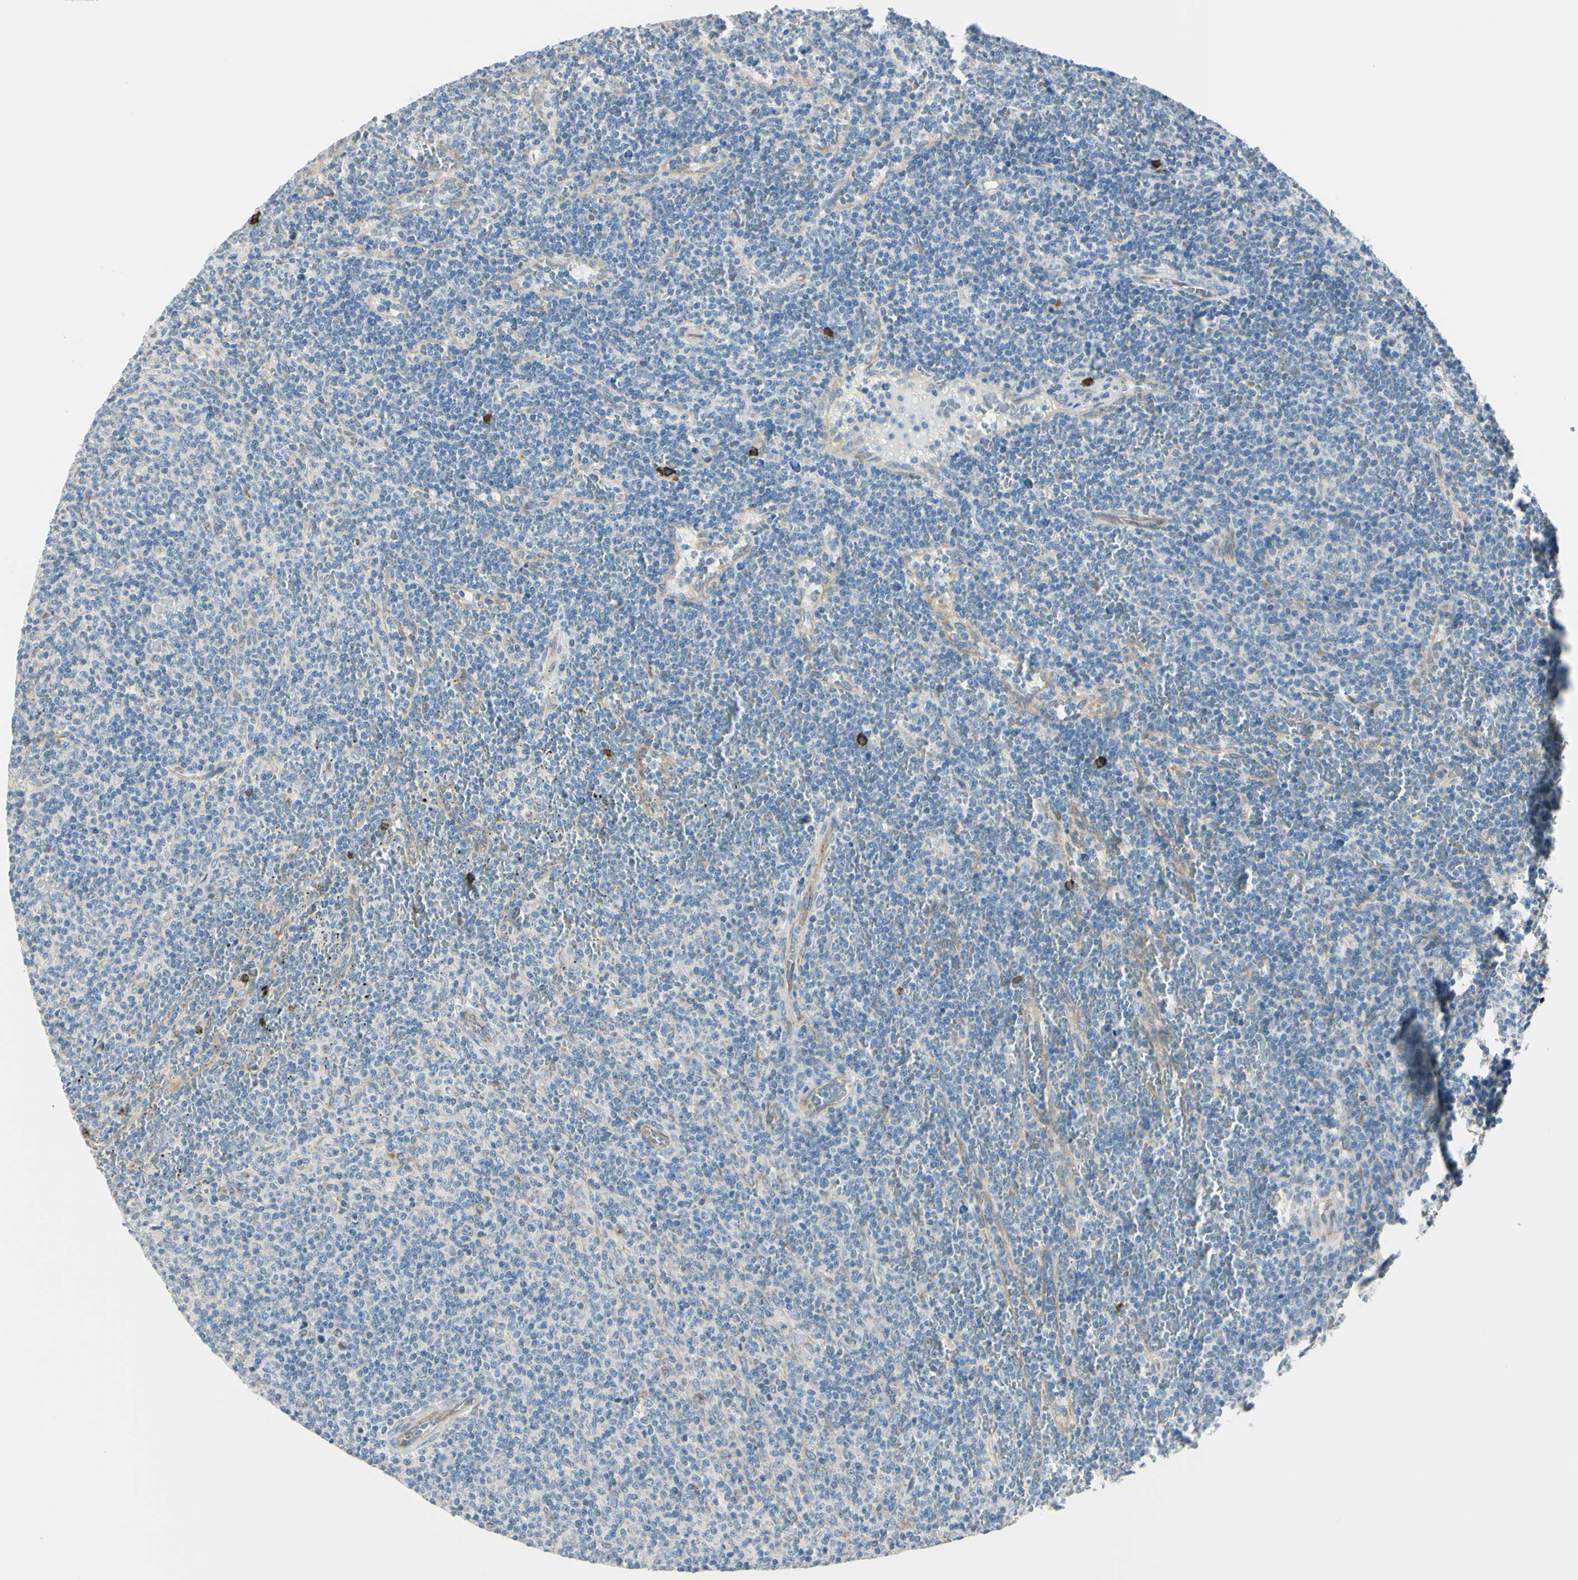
{"staining": {"intensity": "negative", "quantity": "none", "location": "none"}, "tissue": "lymphoma", "cell_type": "Tumor cells", "image_type": "cancer", "snomed": [{"axis": "morphology", "description": "Malignant lymphoma, non-Hodgkin's type, Low grade"}, {"axis": "topography", "description": "Spleen"}], "caption": "An immunohistochemistry histopathology image of lymphoma is shown. There is no staining in tumor cells of lymphoma. Nuclei are stained in blue.", "gene": "SELENOS", "patient": {"sex": "female", "age": 50}}